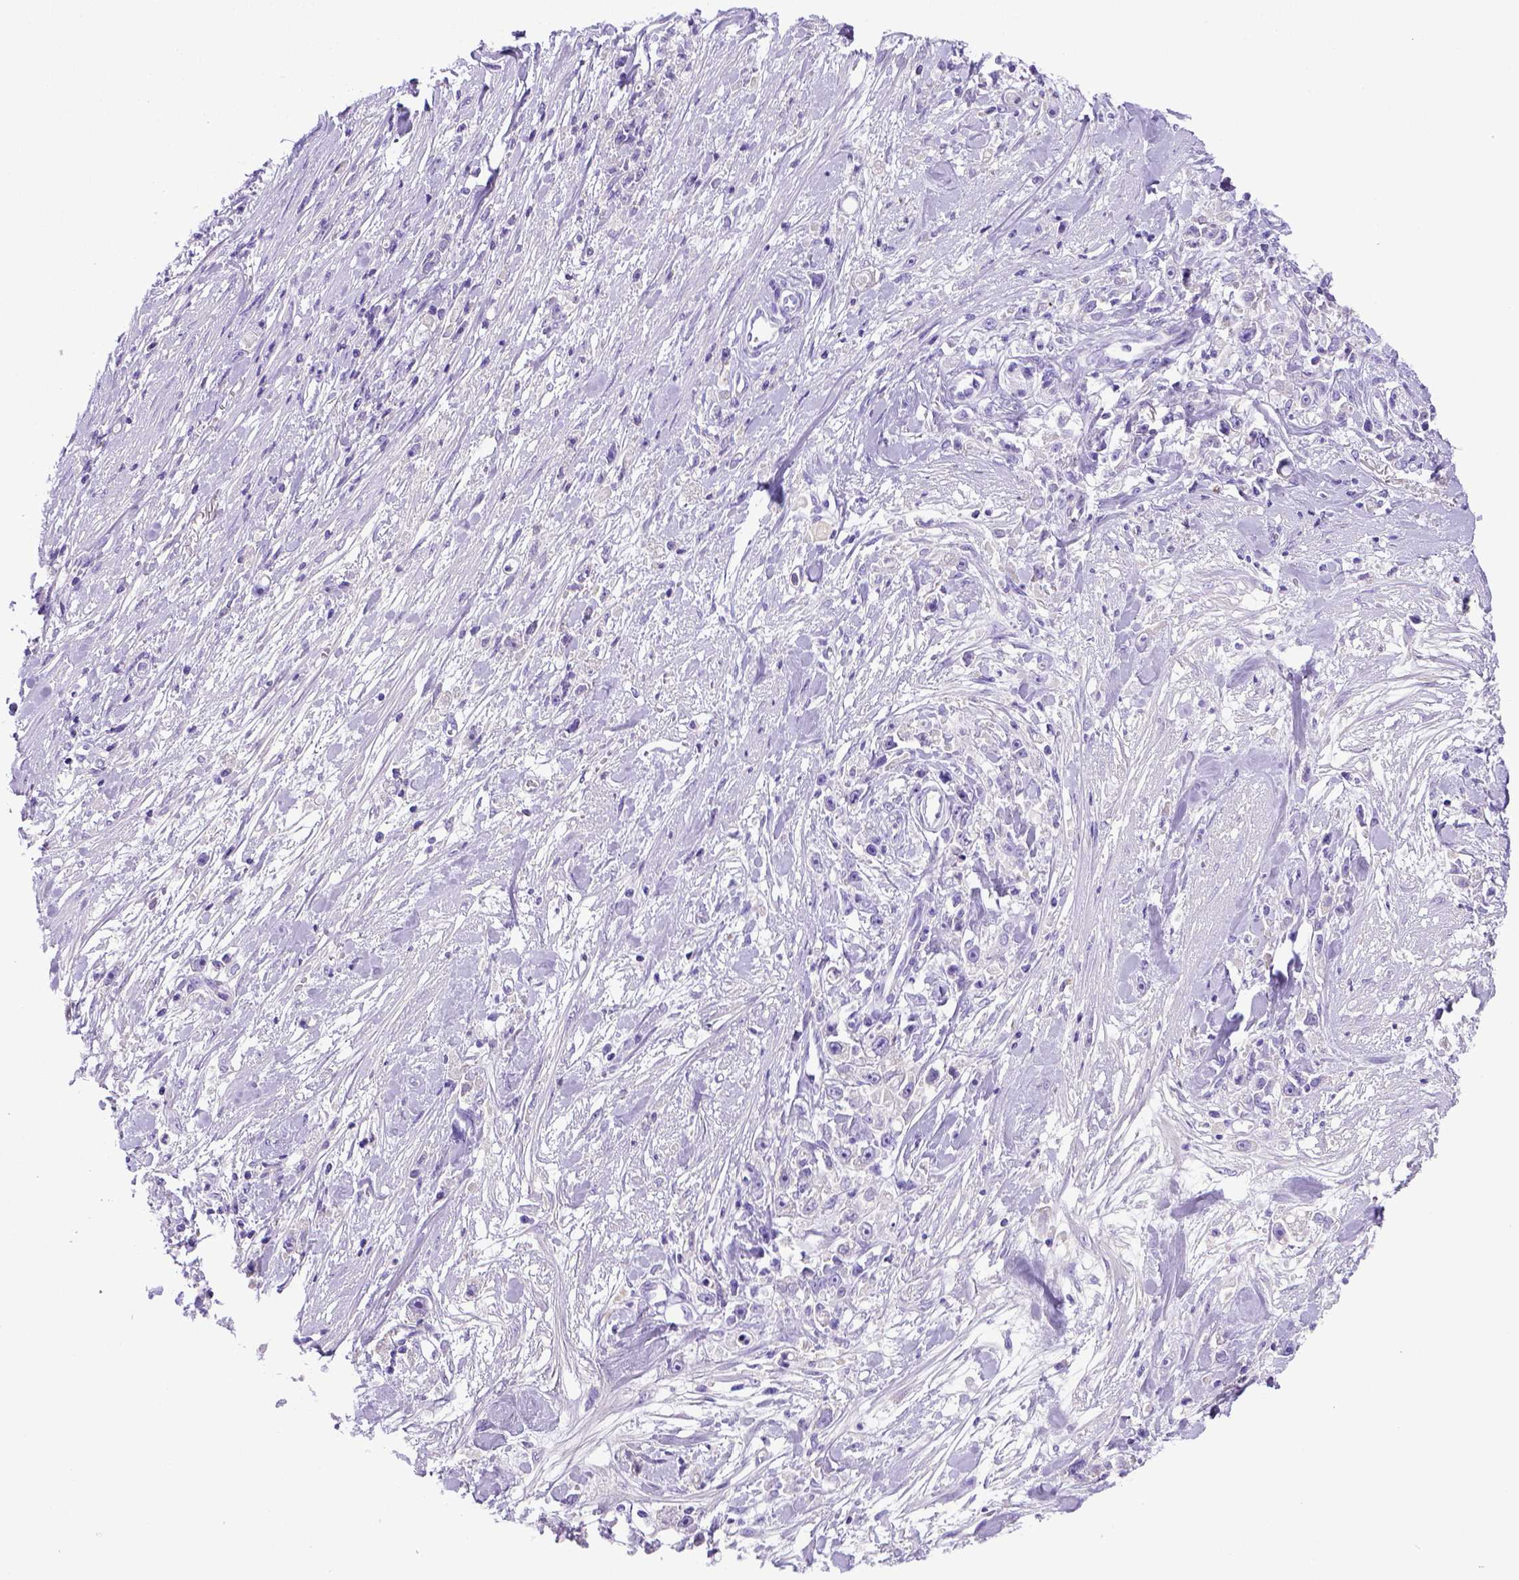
{"staining": {"intensity": "negative", "quantity": "none", "location": "none"}, "tissue": "stomach cancer", "cell_type": "Tumor cells", "image_type": "cancer", "snomed": [{"axis": "morphology", "description": "Adenocarcinoma, NOS"}, {"axis": "topography", "description": "Stomach"}], "caption": "This is an immunohistochemistry (IHC) micrograph of human stomach cancer. There is no positivity in tumor cells.", "gene": "ITIH4", "patient": {"sex": "female", "age": 59}}